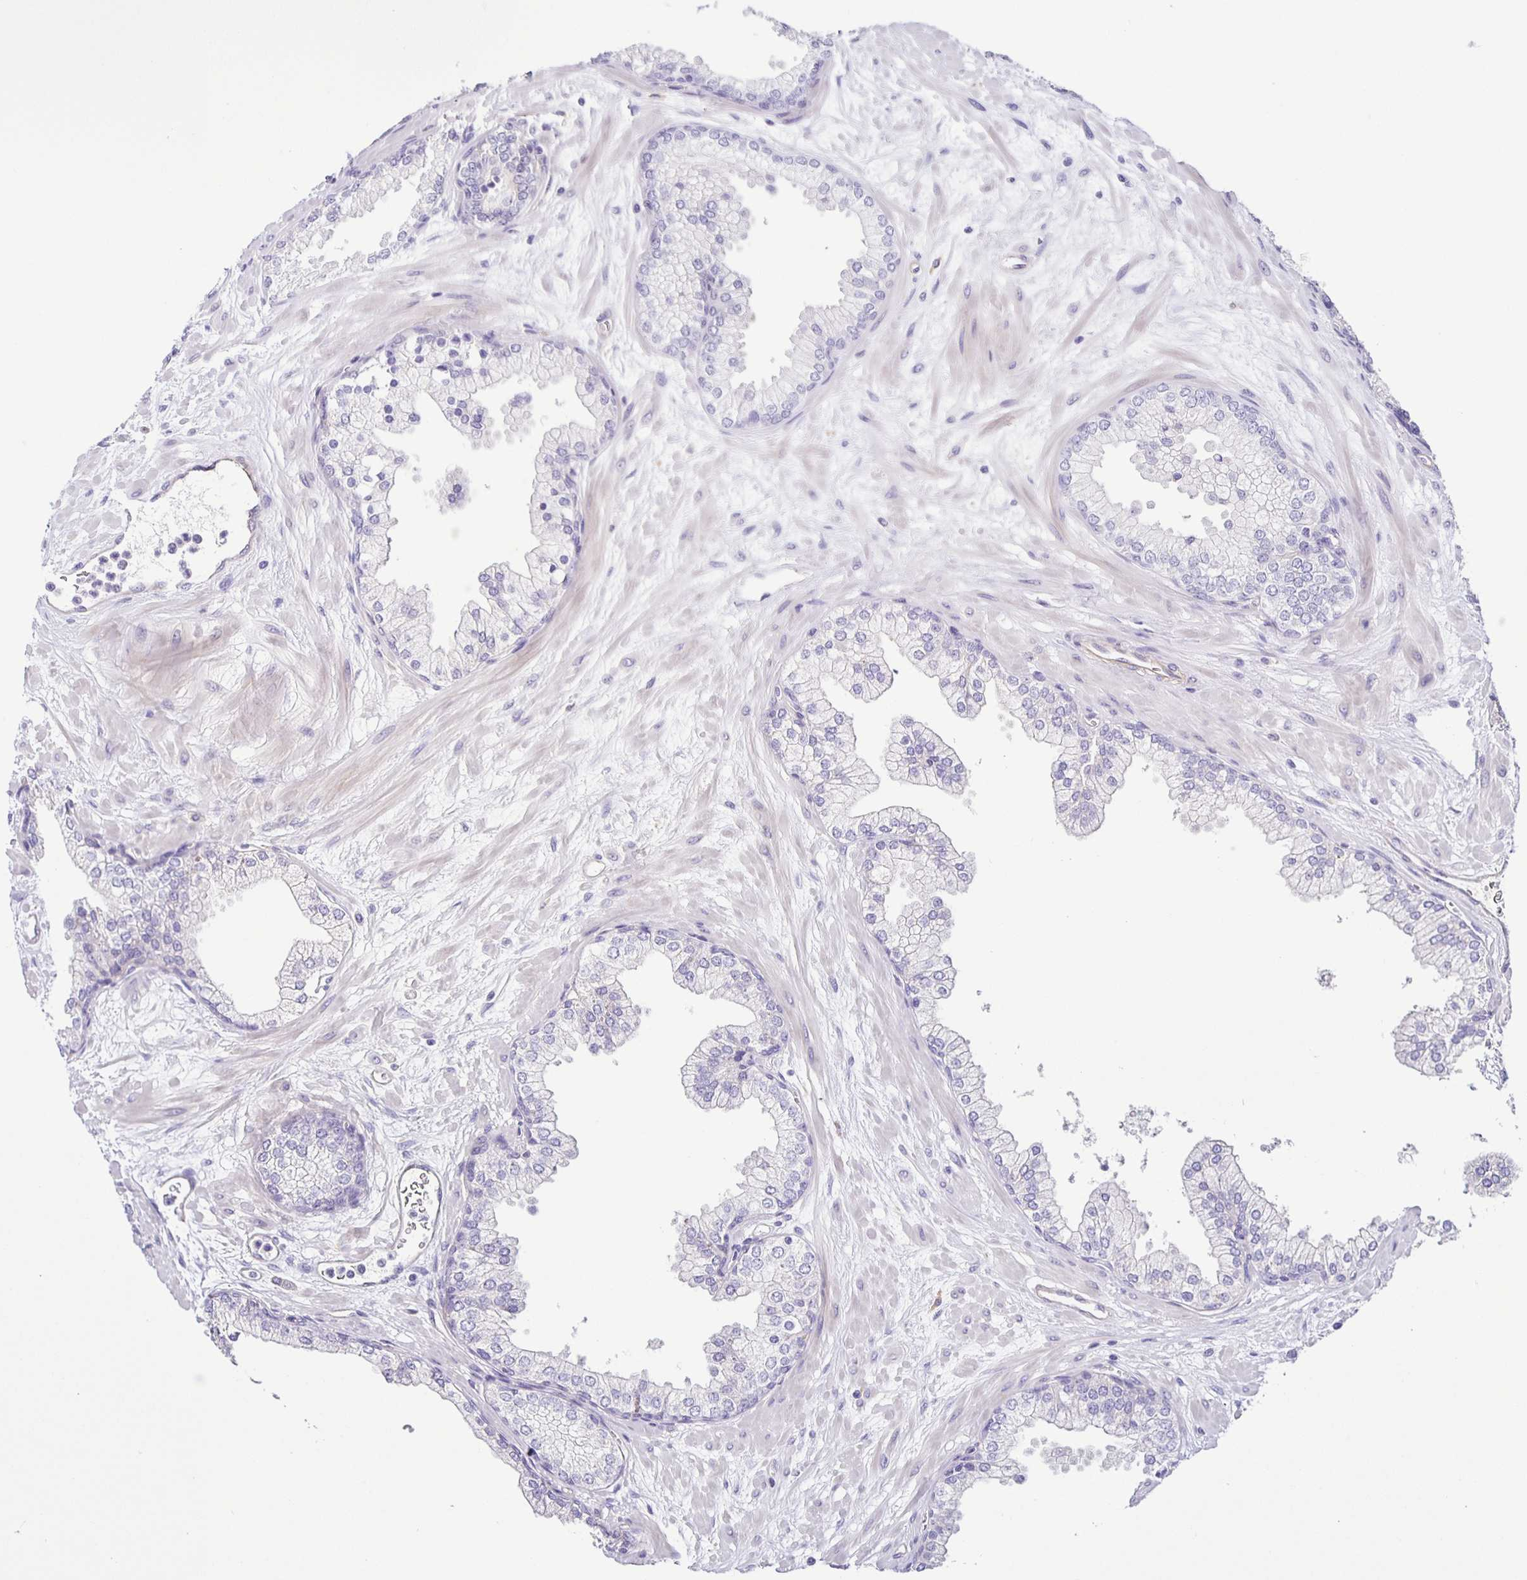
{"staining": {"intensity": "negative", "quantity": "none", "location": "none"}, "tissue": "prostate", "cell_type": "Glandular cells", "image_type": "normal", "snomed": [{"axis": "morphology", "description": "Normal tissue, NOS"}, {"axis": "topography", "description": "Prostate"}, {"axis": "topography", "description": "Peripheral nerve tissue"}], "caption": "DAB immunohistochemical staining of normal prostate reveals no significant expression in glandular cells.", "gene": "BOLL", "patient": {"sex": "male", "age": 61}}